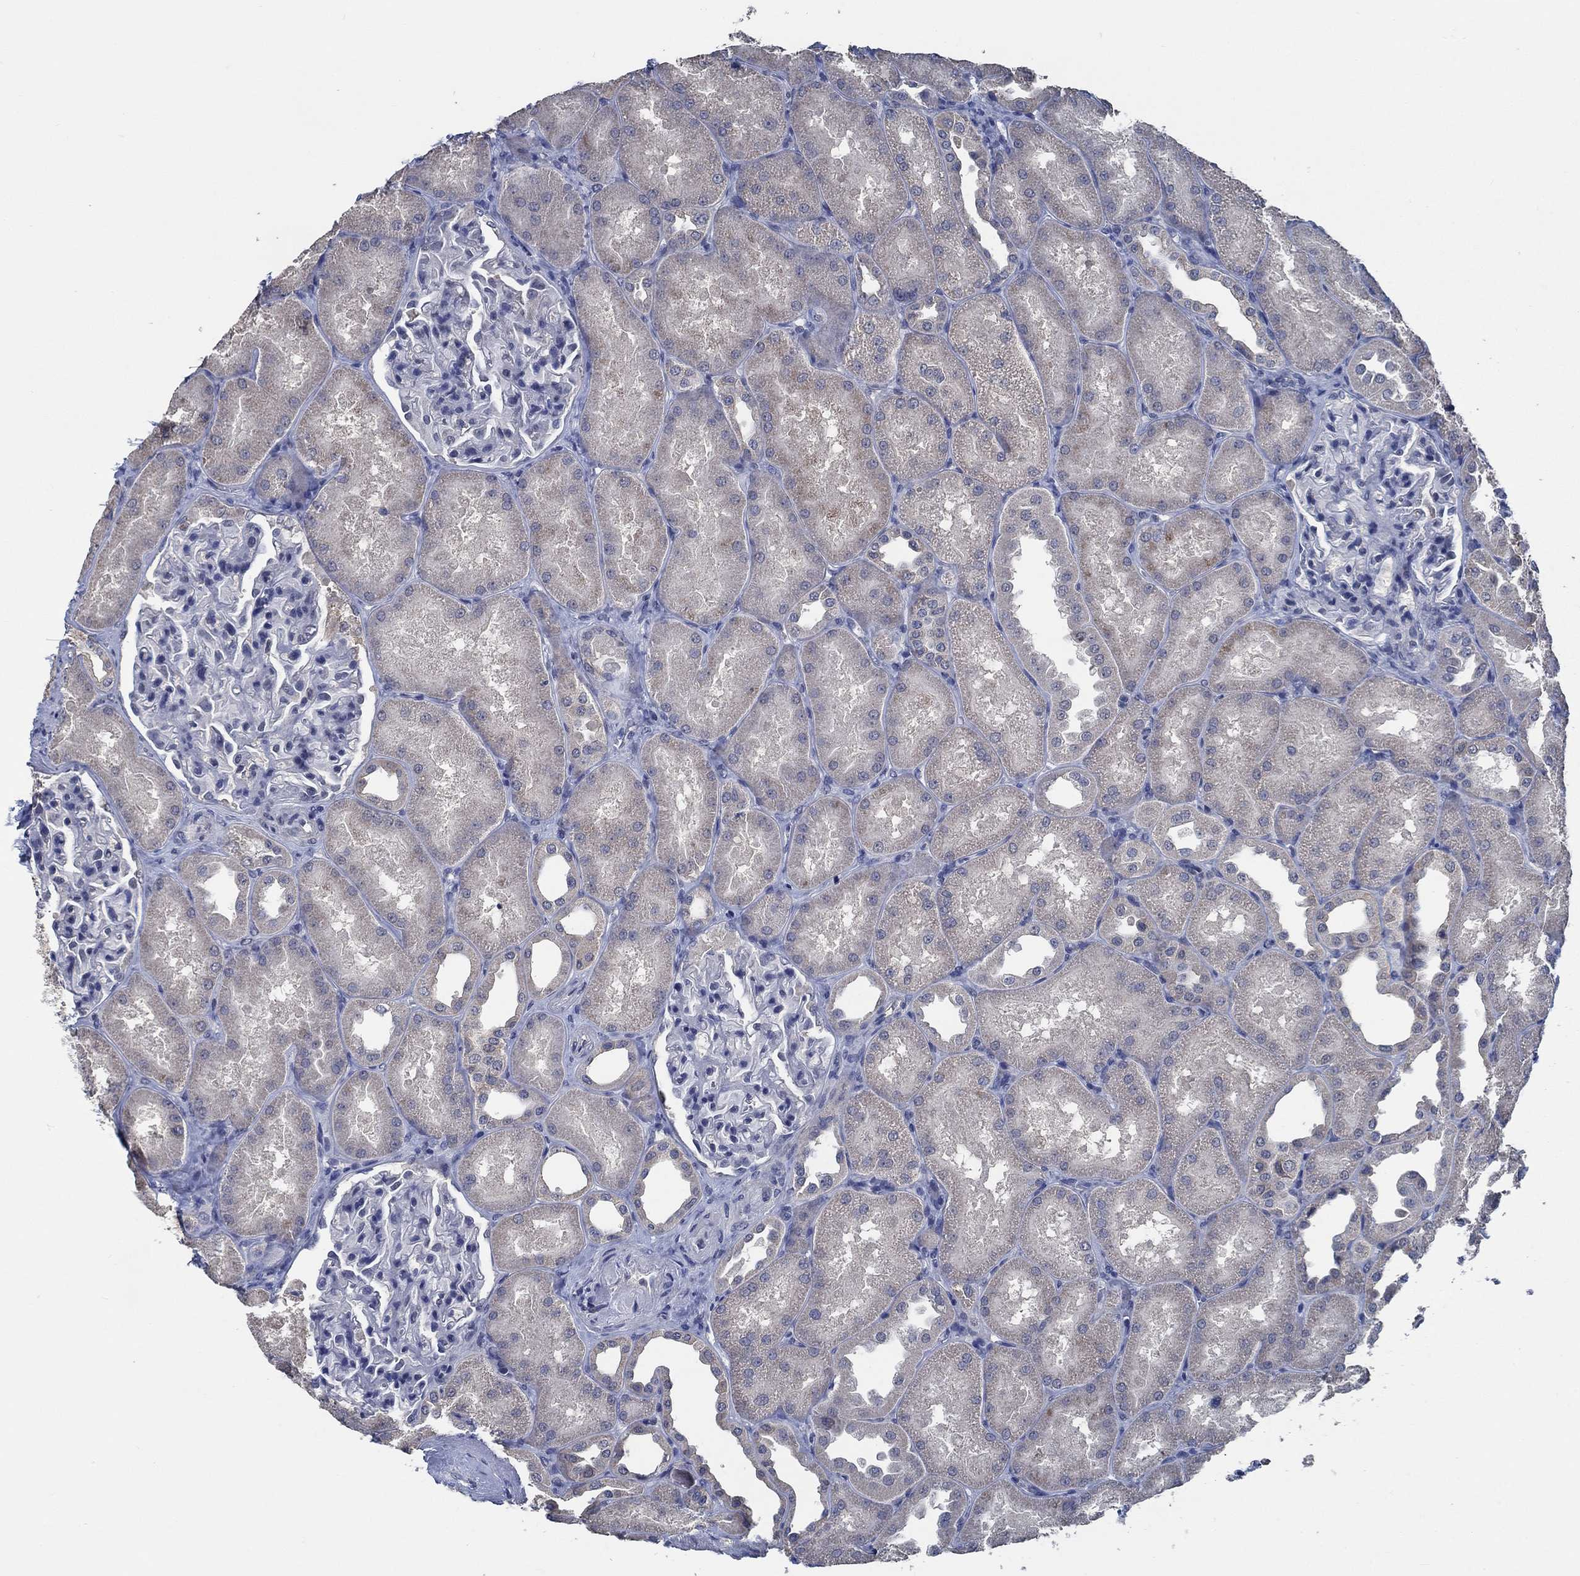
{"staining": {"intensity": "negative", "quantity": "none", "location": "none"}, "tissue": "kidney", "cell_type": "Cells in glomeruli", "image_type": "normal", "snomed": [{"axis": "morphology", "description": "Normal tissue, NOS"}, {"axis": "topography", "description": "Kidney"}], "caption": "Immunohistochemistry (IHC) image of benign kidney stained for a protein (brown), which exhibits no expression in cells in glomeruli. (IHC, brightfield microscopy, high magnification).", "gene": "OBSCN", "patient": {"sex": "male", "age": 61}}